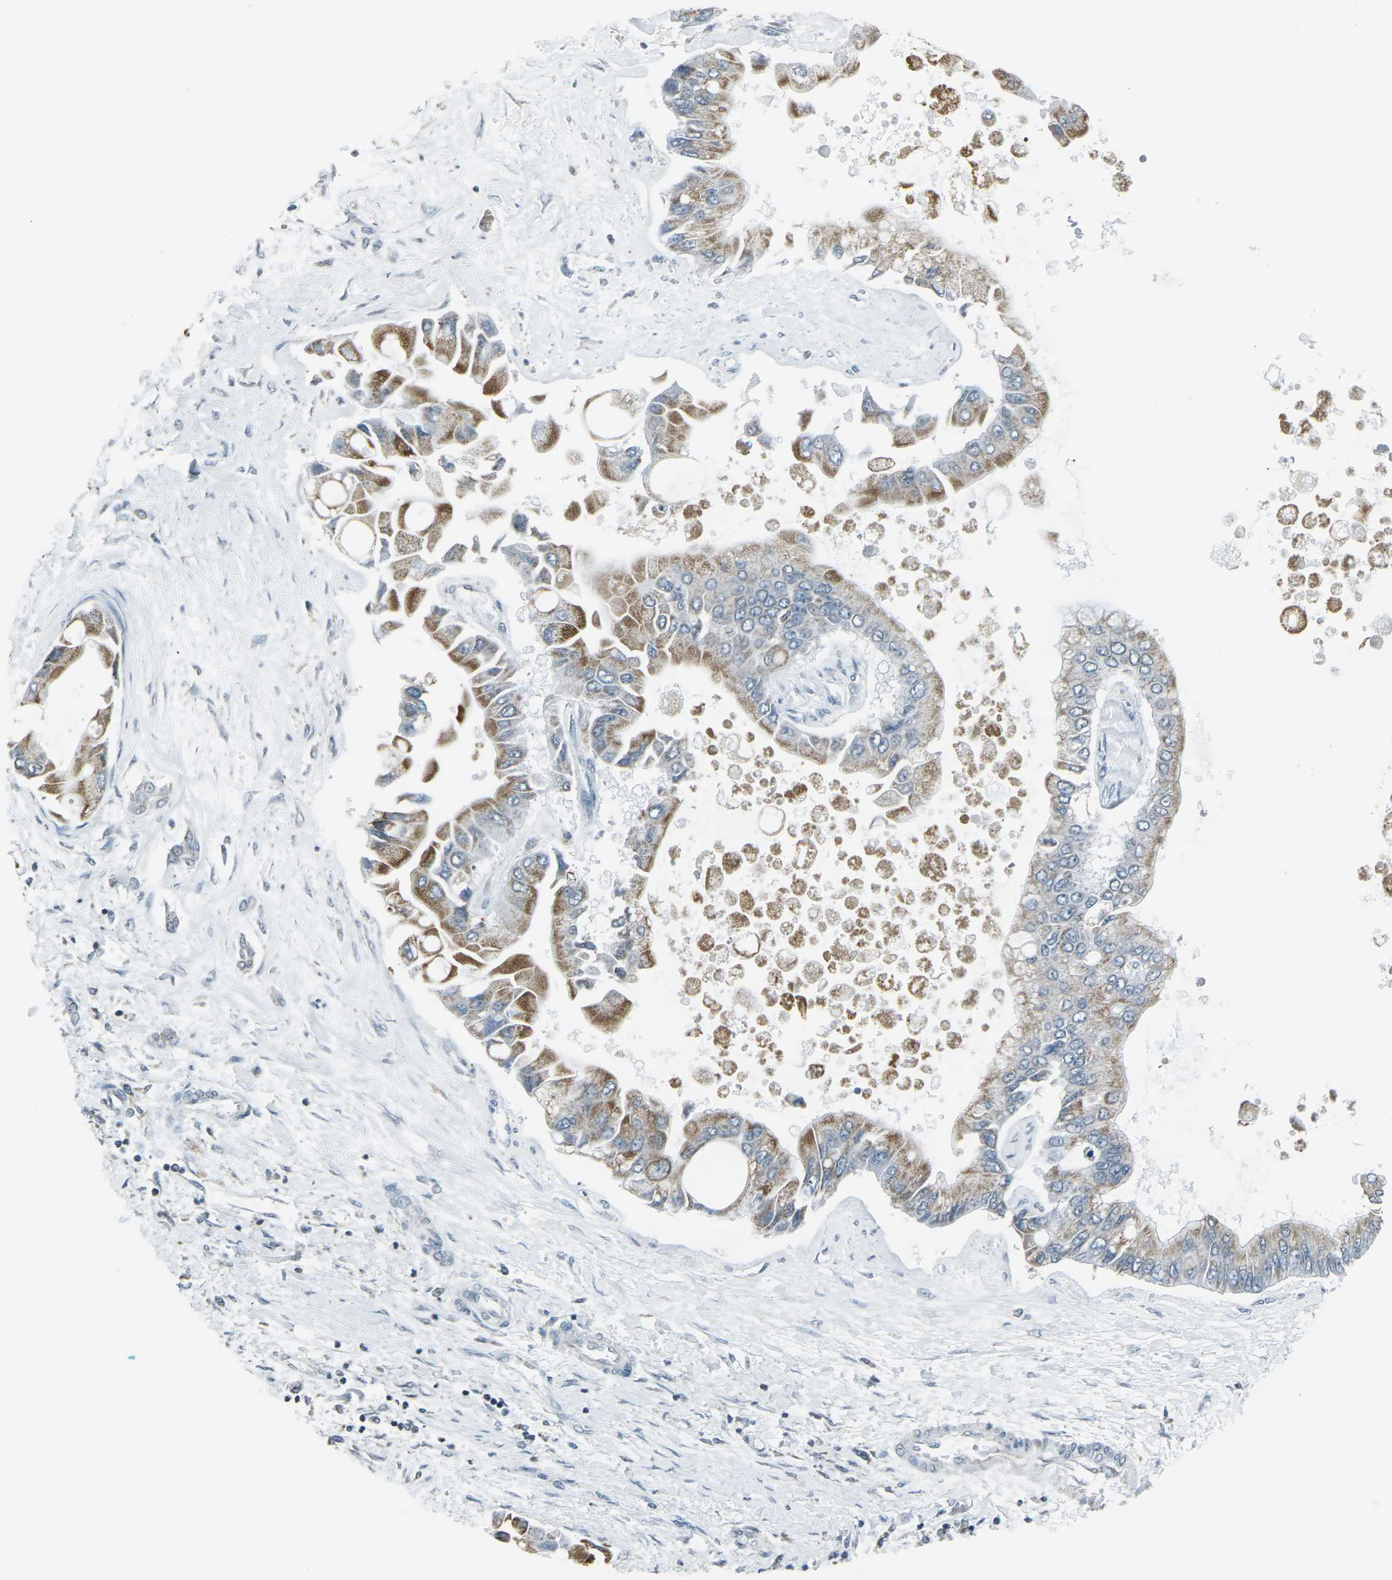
{"staining": {"intensity": "moderate", "quantity": ">75%", "location": "cytoplasmic/membranous"}, "tissue": "liver cancer", "cell_type": "Tumor cells", "image_type": "cancer", "snomed": [{"axis": "morphology", "description": "Cholangiocarcinoma"}, {"axis": "topography", "description": "Liver"}], "caption": "High-magnification brightfield microscopy of liver cancer (cholangiocarcinoma) stained with DAB (brown) and counterstained with hematoxylin (blue). tumor cells exhibit moderate cytoplasmic/membranous expression is present in about>75% of cells. Nuclei are stained in blue.", "gene": "H2BC1", "patient": {"sex": "male", "age": 50}}